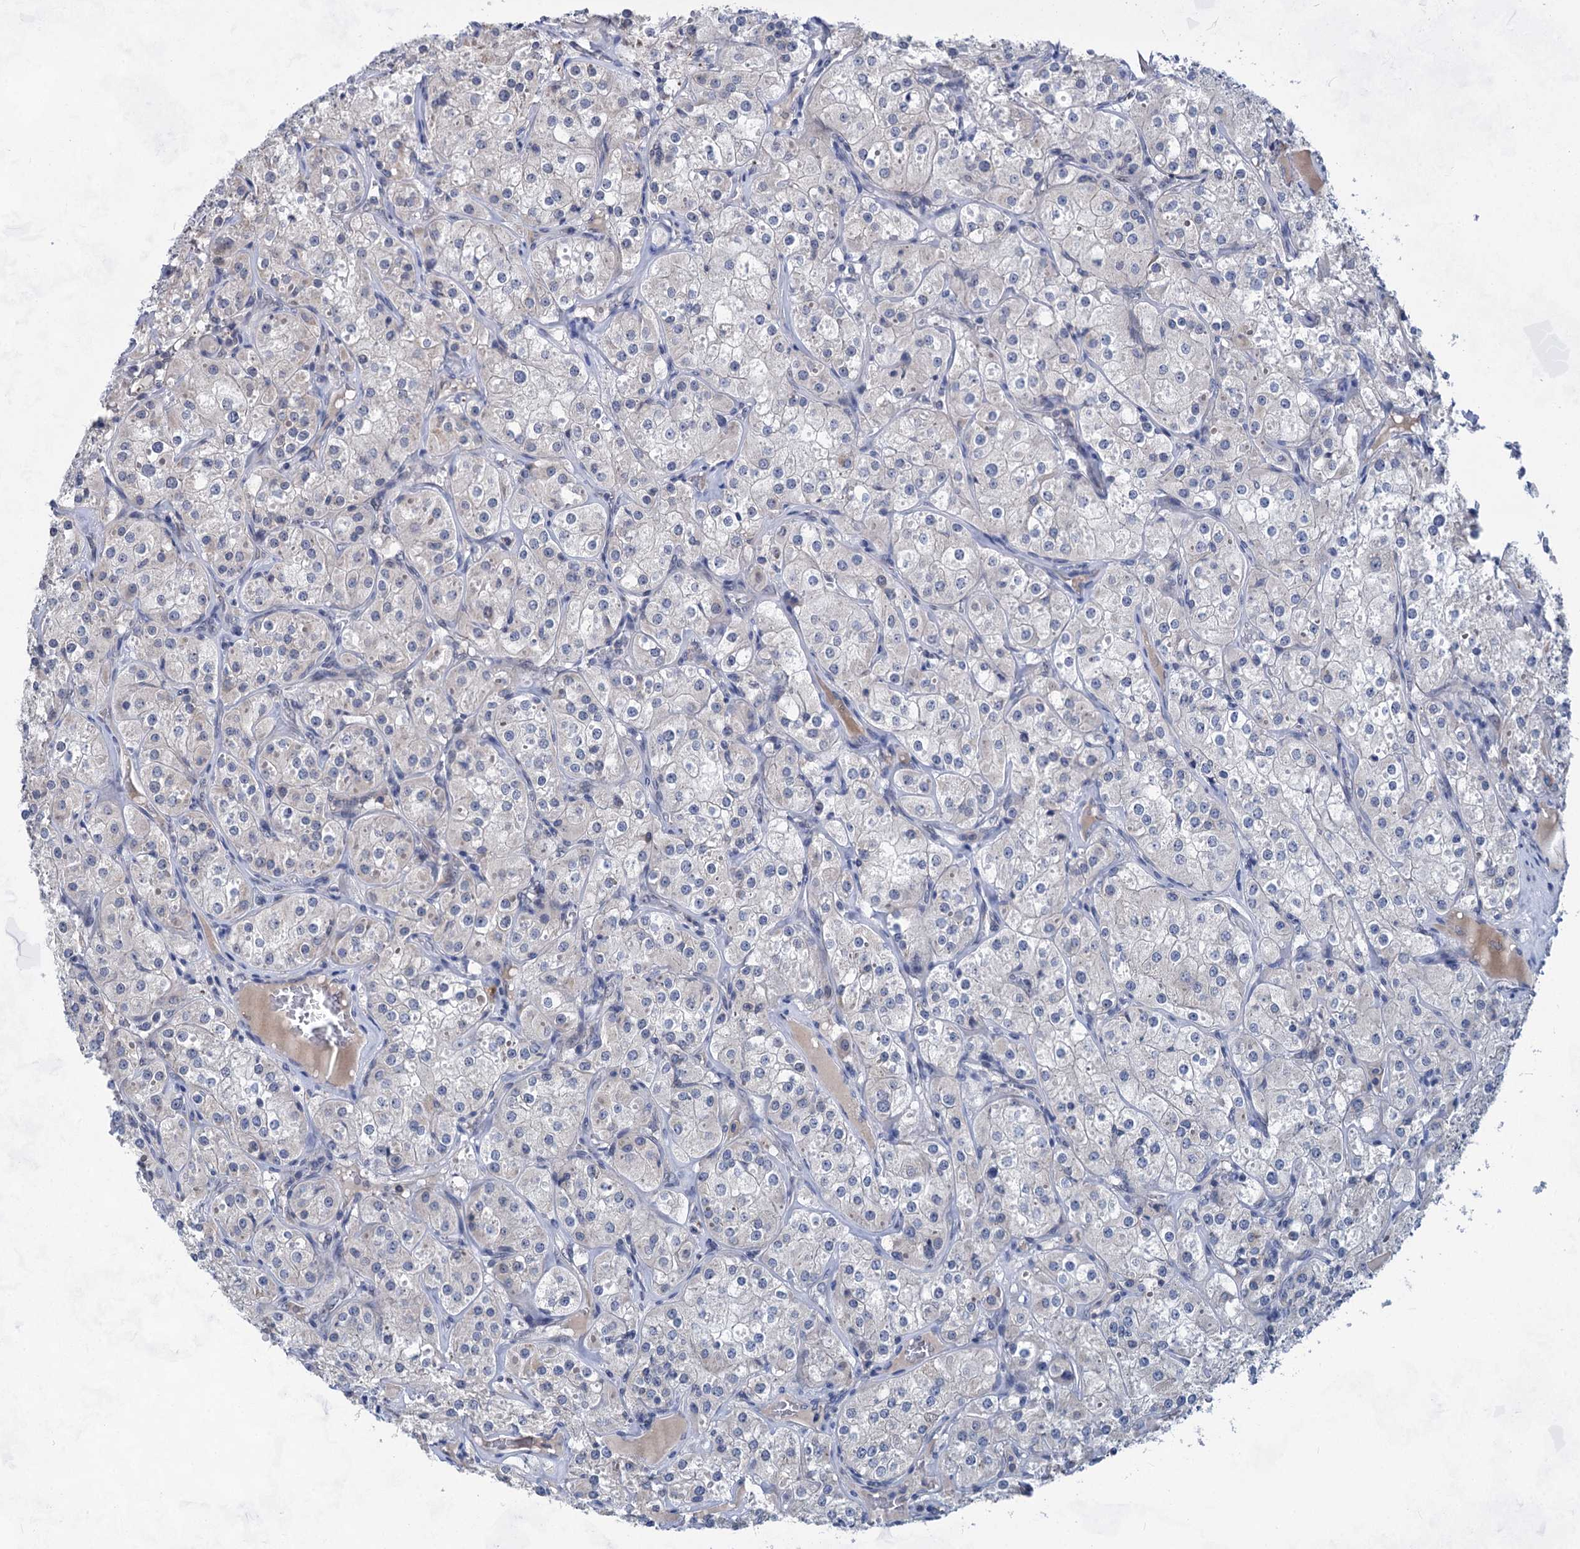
{"staining": {"intensity": "negative", "quantity": "none", "location": "none"}, "tissue": "renal cancer", "cell_type": "Tumor cells", "image_type": "cancer", "snomed": [{"axis": "morphology", "description": "Adenocarcinoma, NOS"}, {"axis": "topography", "description": "Kidney"}], "caption": "DAB immunohistochemical staining of renal cancer (adenocarcinoma) shows no significant staining in tumor cells.", "gene": "TTC17", "patient": {"sex": "male", "age": 77}}